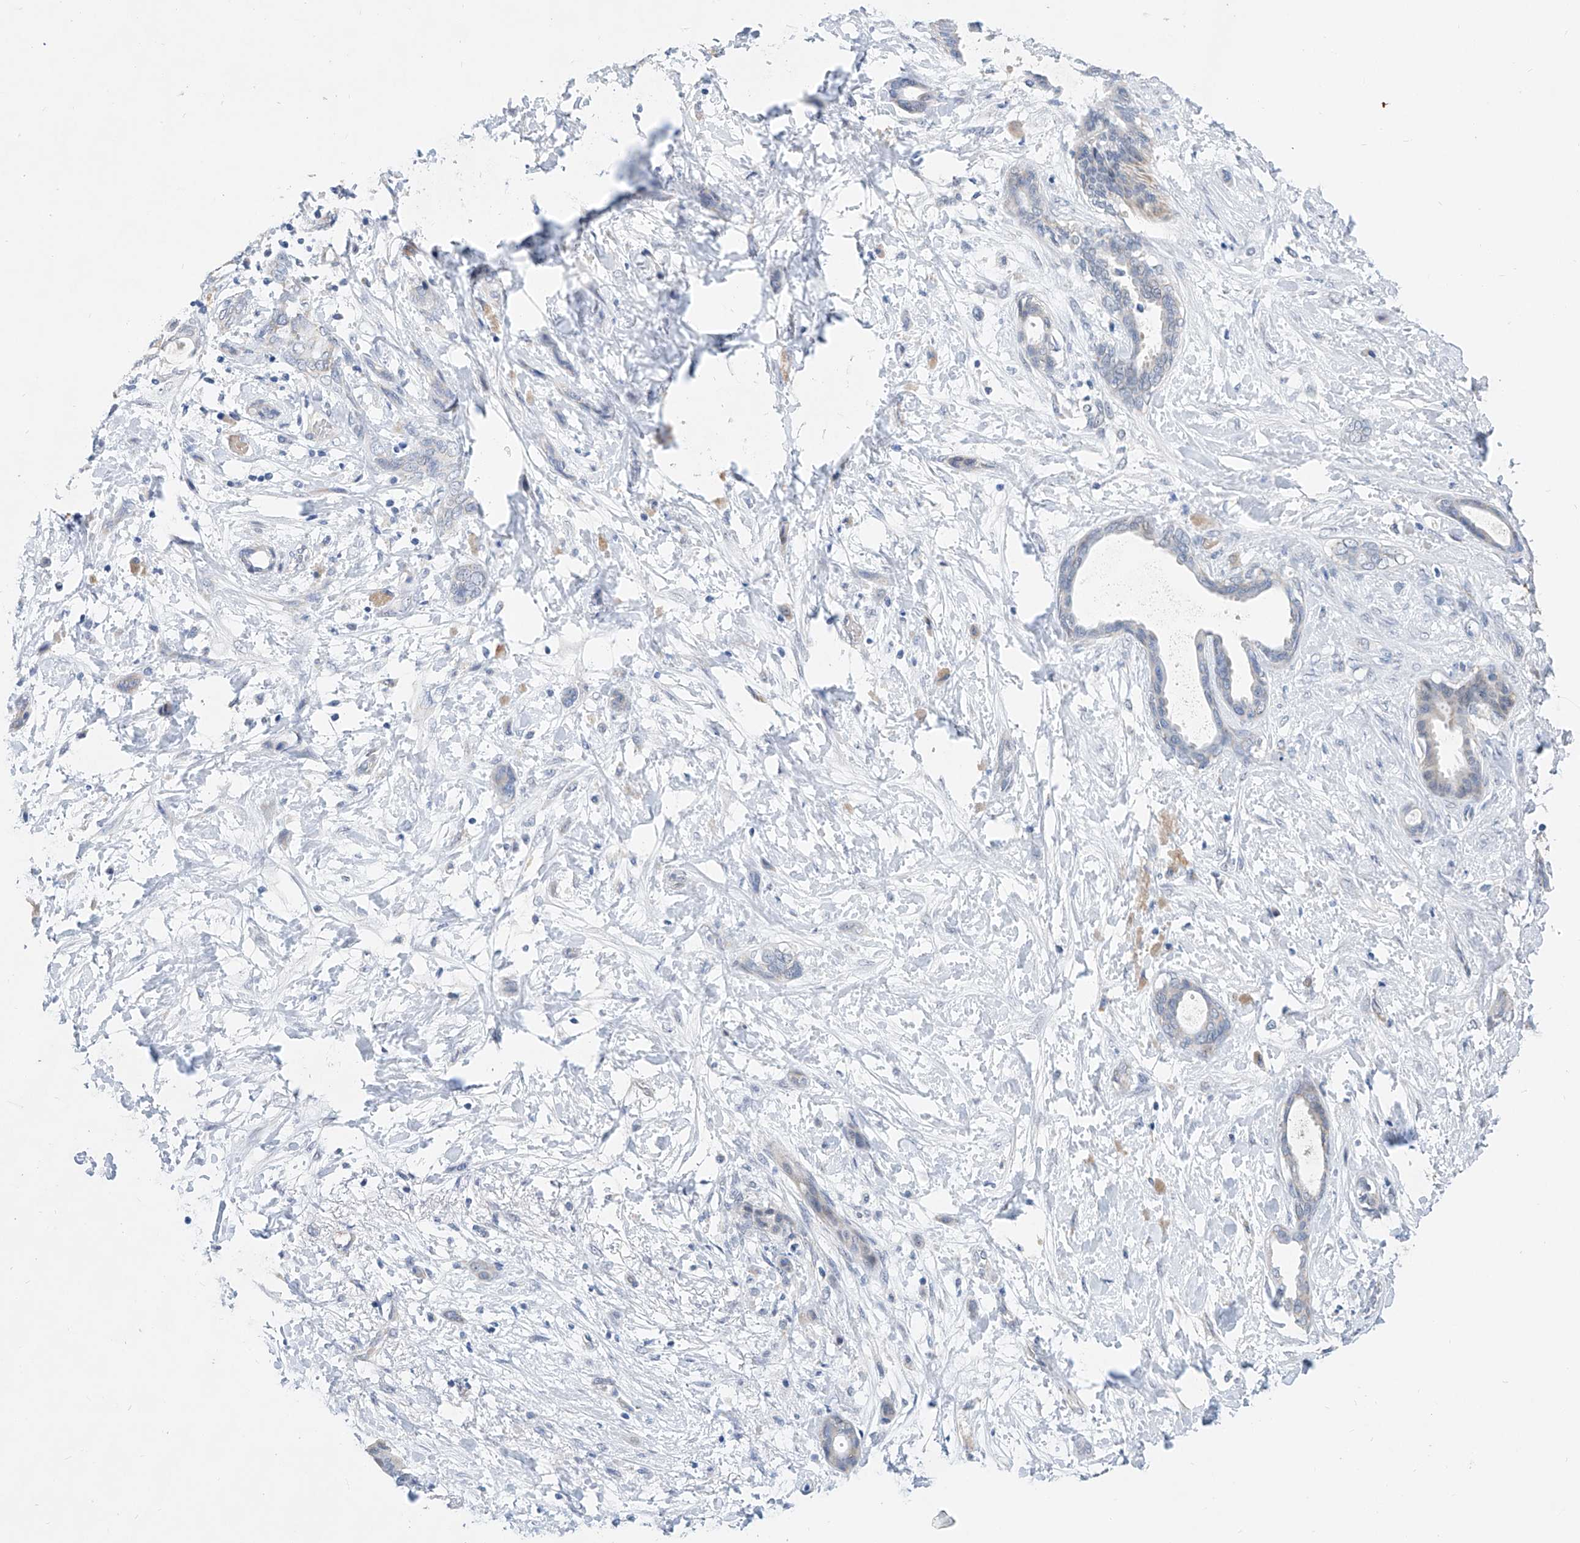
{"staining": {"intensity": "negative", "quantity": "none", "location": "none"}, "tissue": "pancreatic cancer", "cell_type": "Tumor cells", "image_type": "cancer", "snomed": [{"axis": "morphology", "description": "Normal tissue, NOS"}, {"axis": "morphology", "description": "Adenocarcinoma, NOS"}, {"axis": "topography", "description": "Pancreas"}, {"axis": "topography", "description": "Peripheral nerve tissue"}], "caption": "Immunohistochemistry of human pancreatic cancer displays no positivity in tumor cells. The staining is performed using DAB brown chromogen with nuclei counter-stained in using hematoxylin.", "gene": "BPTF", "patient": {"sex": "female", "age": 63}}